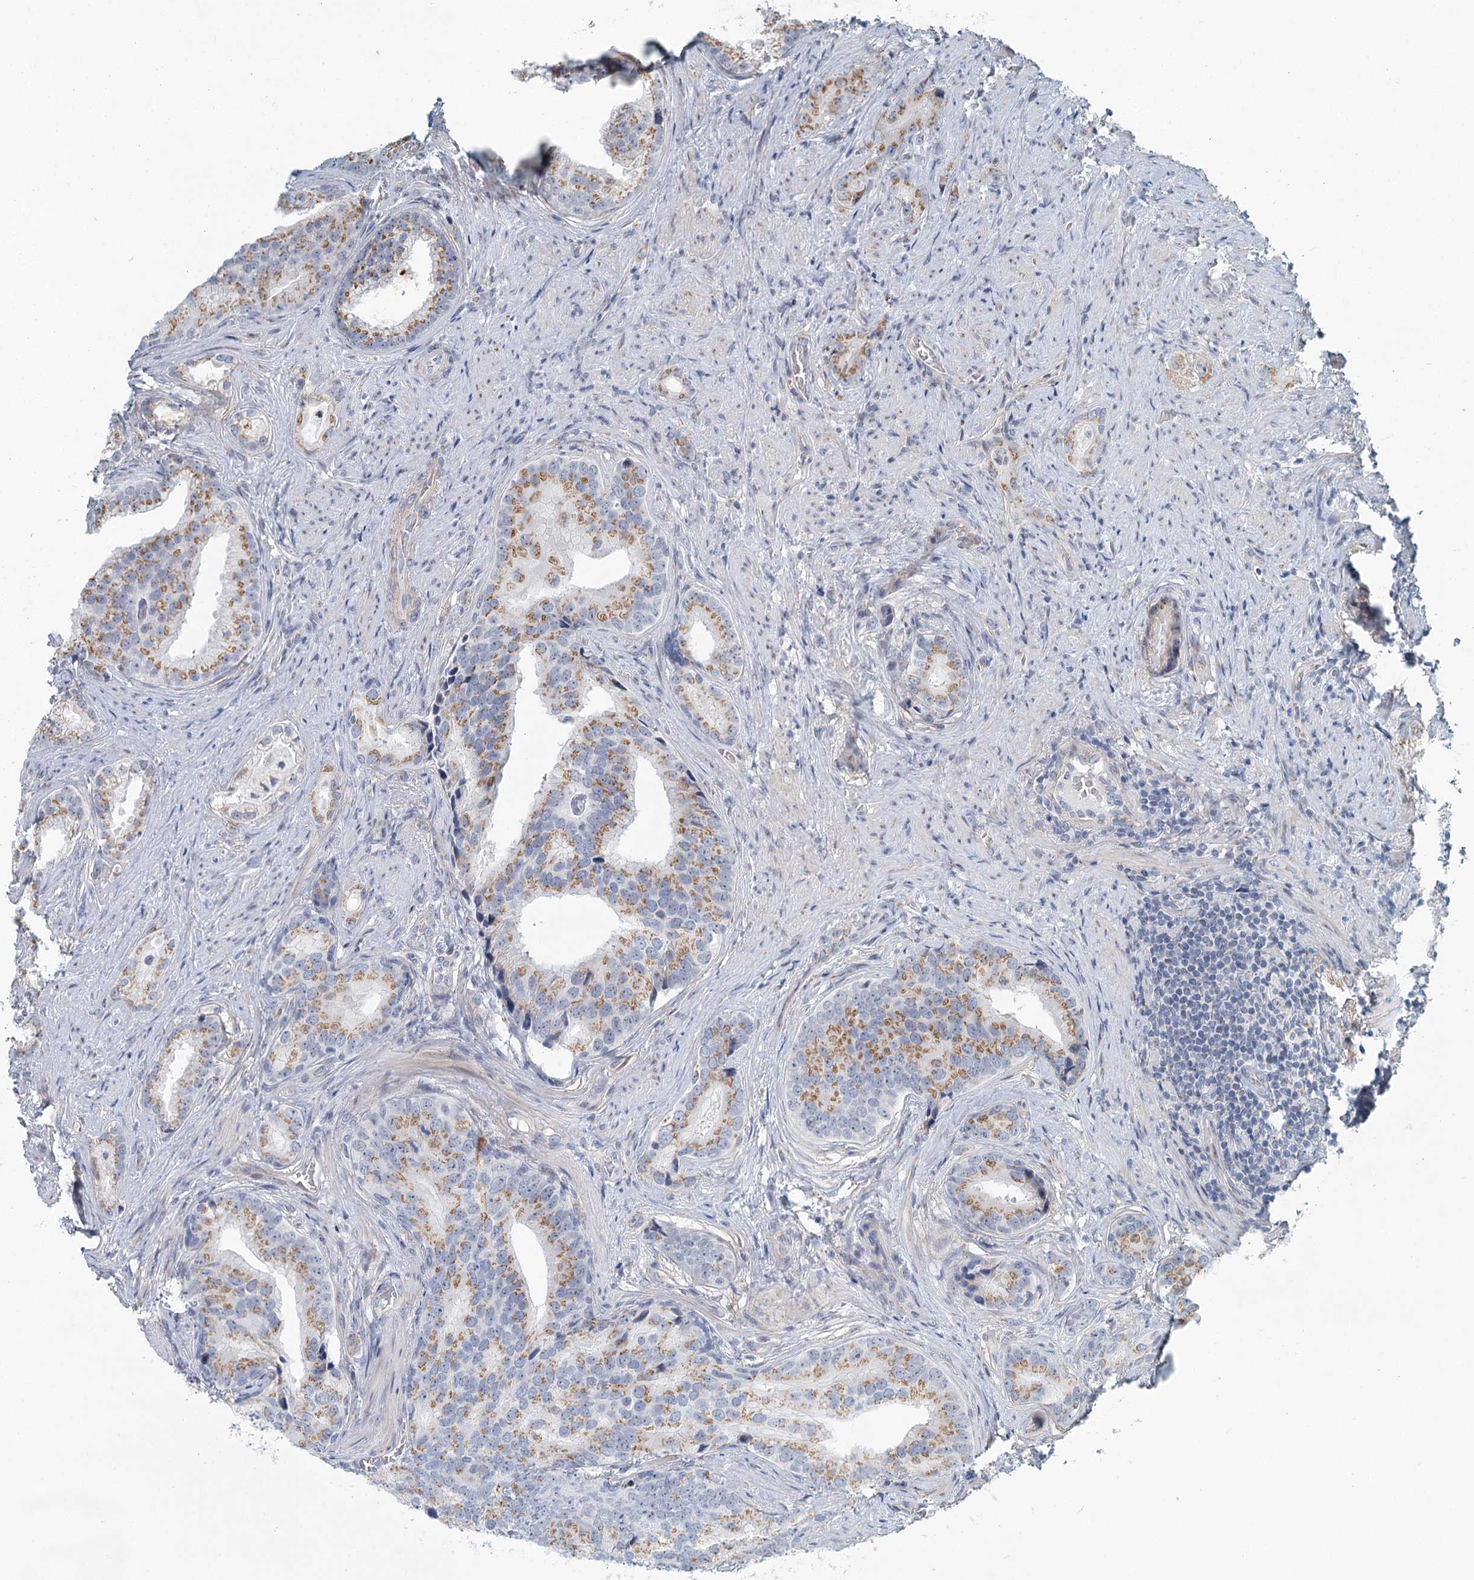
{"staining": {"intensity": "moderate", "quantity": ">75%", "location": "cytoplasmic/membranous"}, "tissue": "prostate cancer", "cell_type": "Tumor cells", "image_type": "cancer", "snomed": [{"axis": "morphology", "description": "Adenocarcinoma, Low grade"}, {"axis": "topography", "description": "Prostate"}], "caption": "Immunohistochemistry image of neoplastic tissue: human adenocarcinoma (low-grade) (prostate) stained using immunohistochemistry shows medium levels of moderate protein expression localized specifically in the cytoplasmic/membranous of tumor cells, appearing as a cytoplasmic/membranous brown color.", "gene": "ZNF527", "patient": {"sex": "male", "age": 71}}